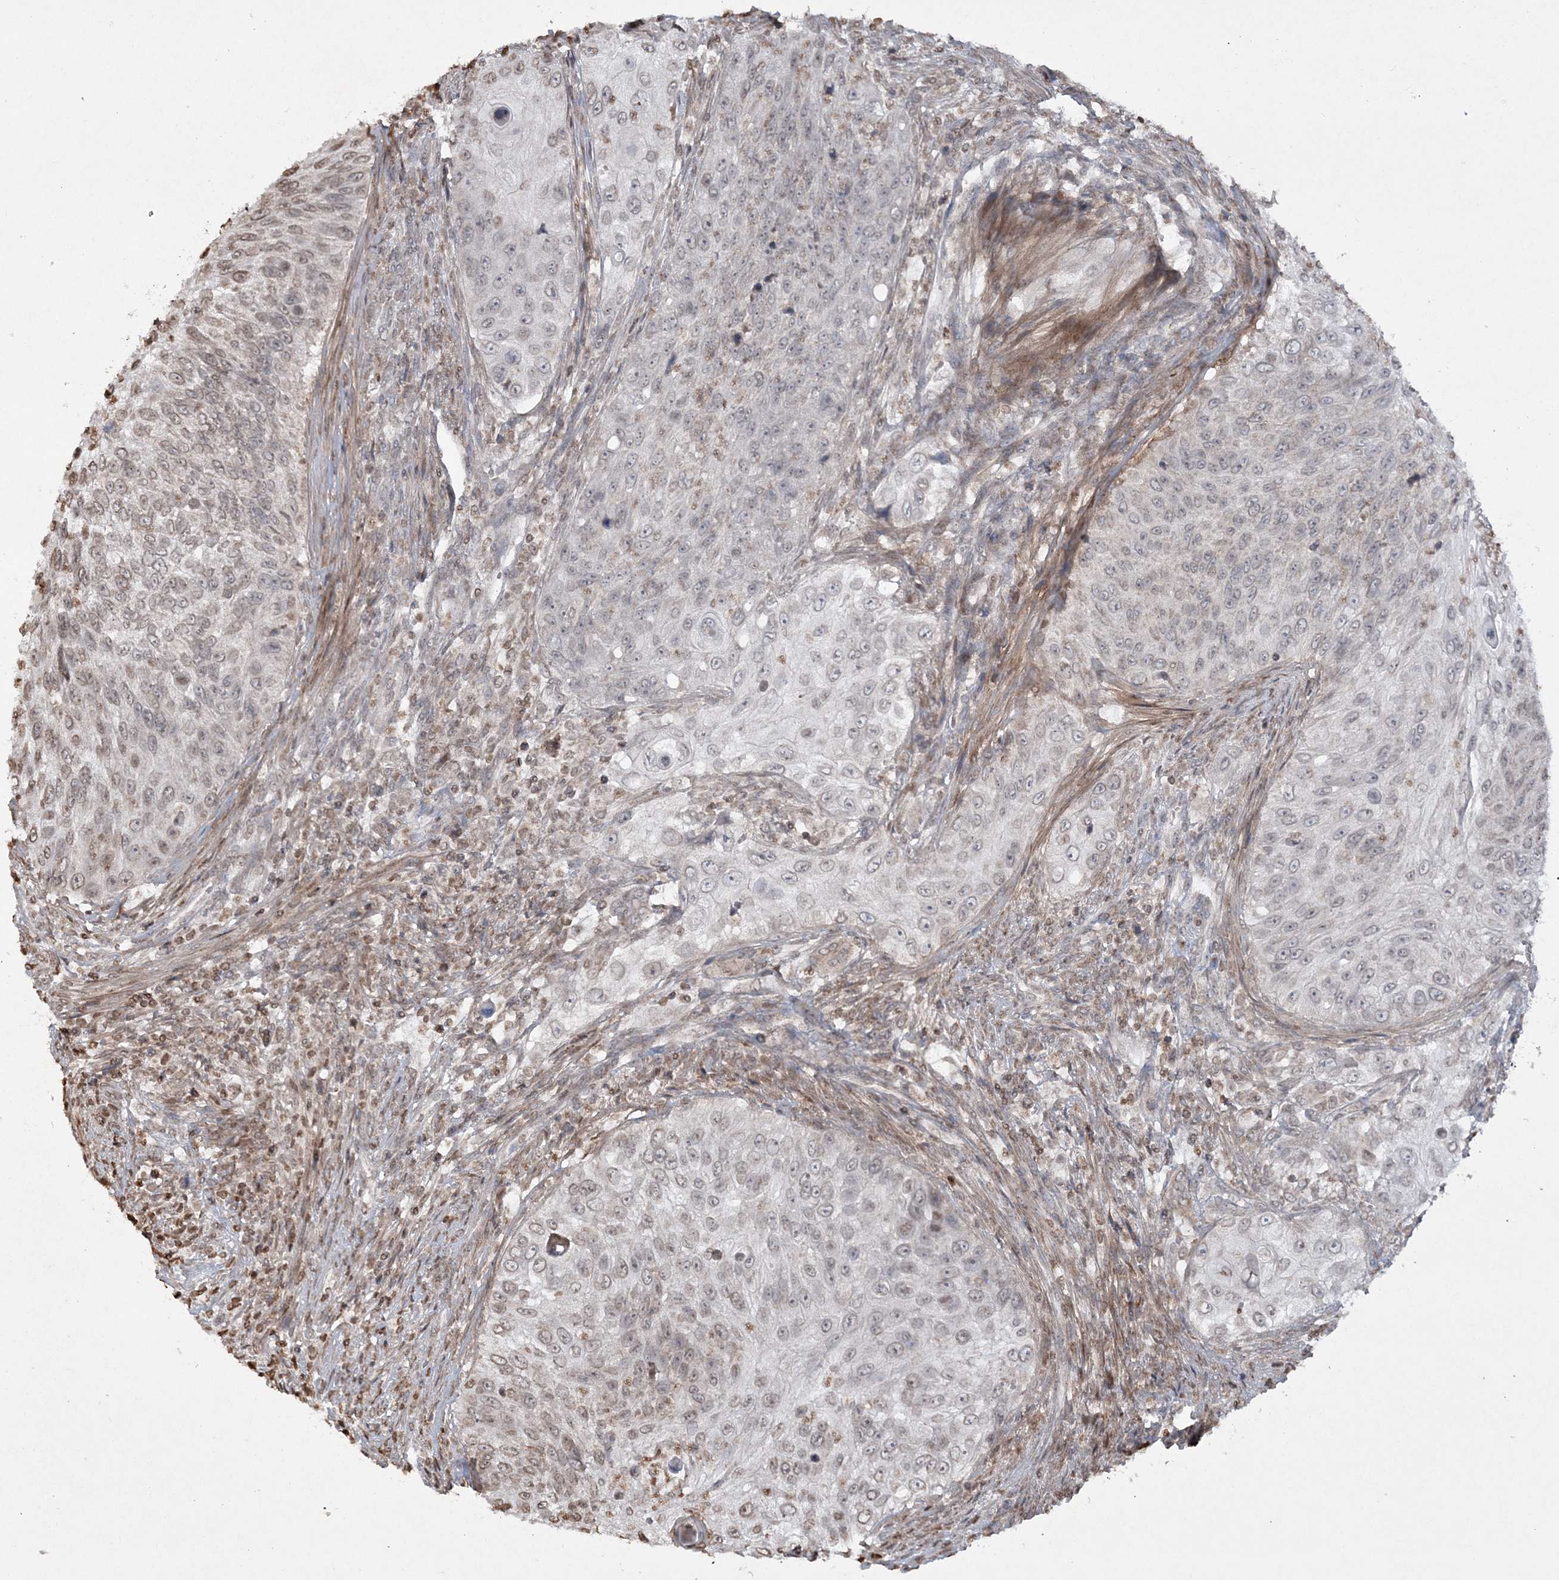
{"staining": {"intensity": "weak", "quantity": "<25%", "location": "cytoplasmic/membranous"}, "tissue": "urothelial cancer", "cell_type": "Tumor cells", "image_type": "cancer", "snomed": [{"axis": "morphology", "description": "Urothelial carcinoma, High grade"}, {"axis": "topography", "description": "Urinary bladder"}], "caption": "Image shows no significant protein expression in tumor cells of urothelial cancer. The staining was performed using DAB to visualize the protein expression in brown, while the nuclei were stained in blue with hematoxylin (Magnification: 20x).", "gene": "TTC7A", "patient": {"sex": "female", "age": 60}}